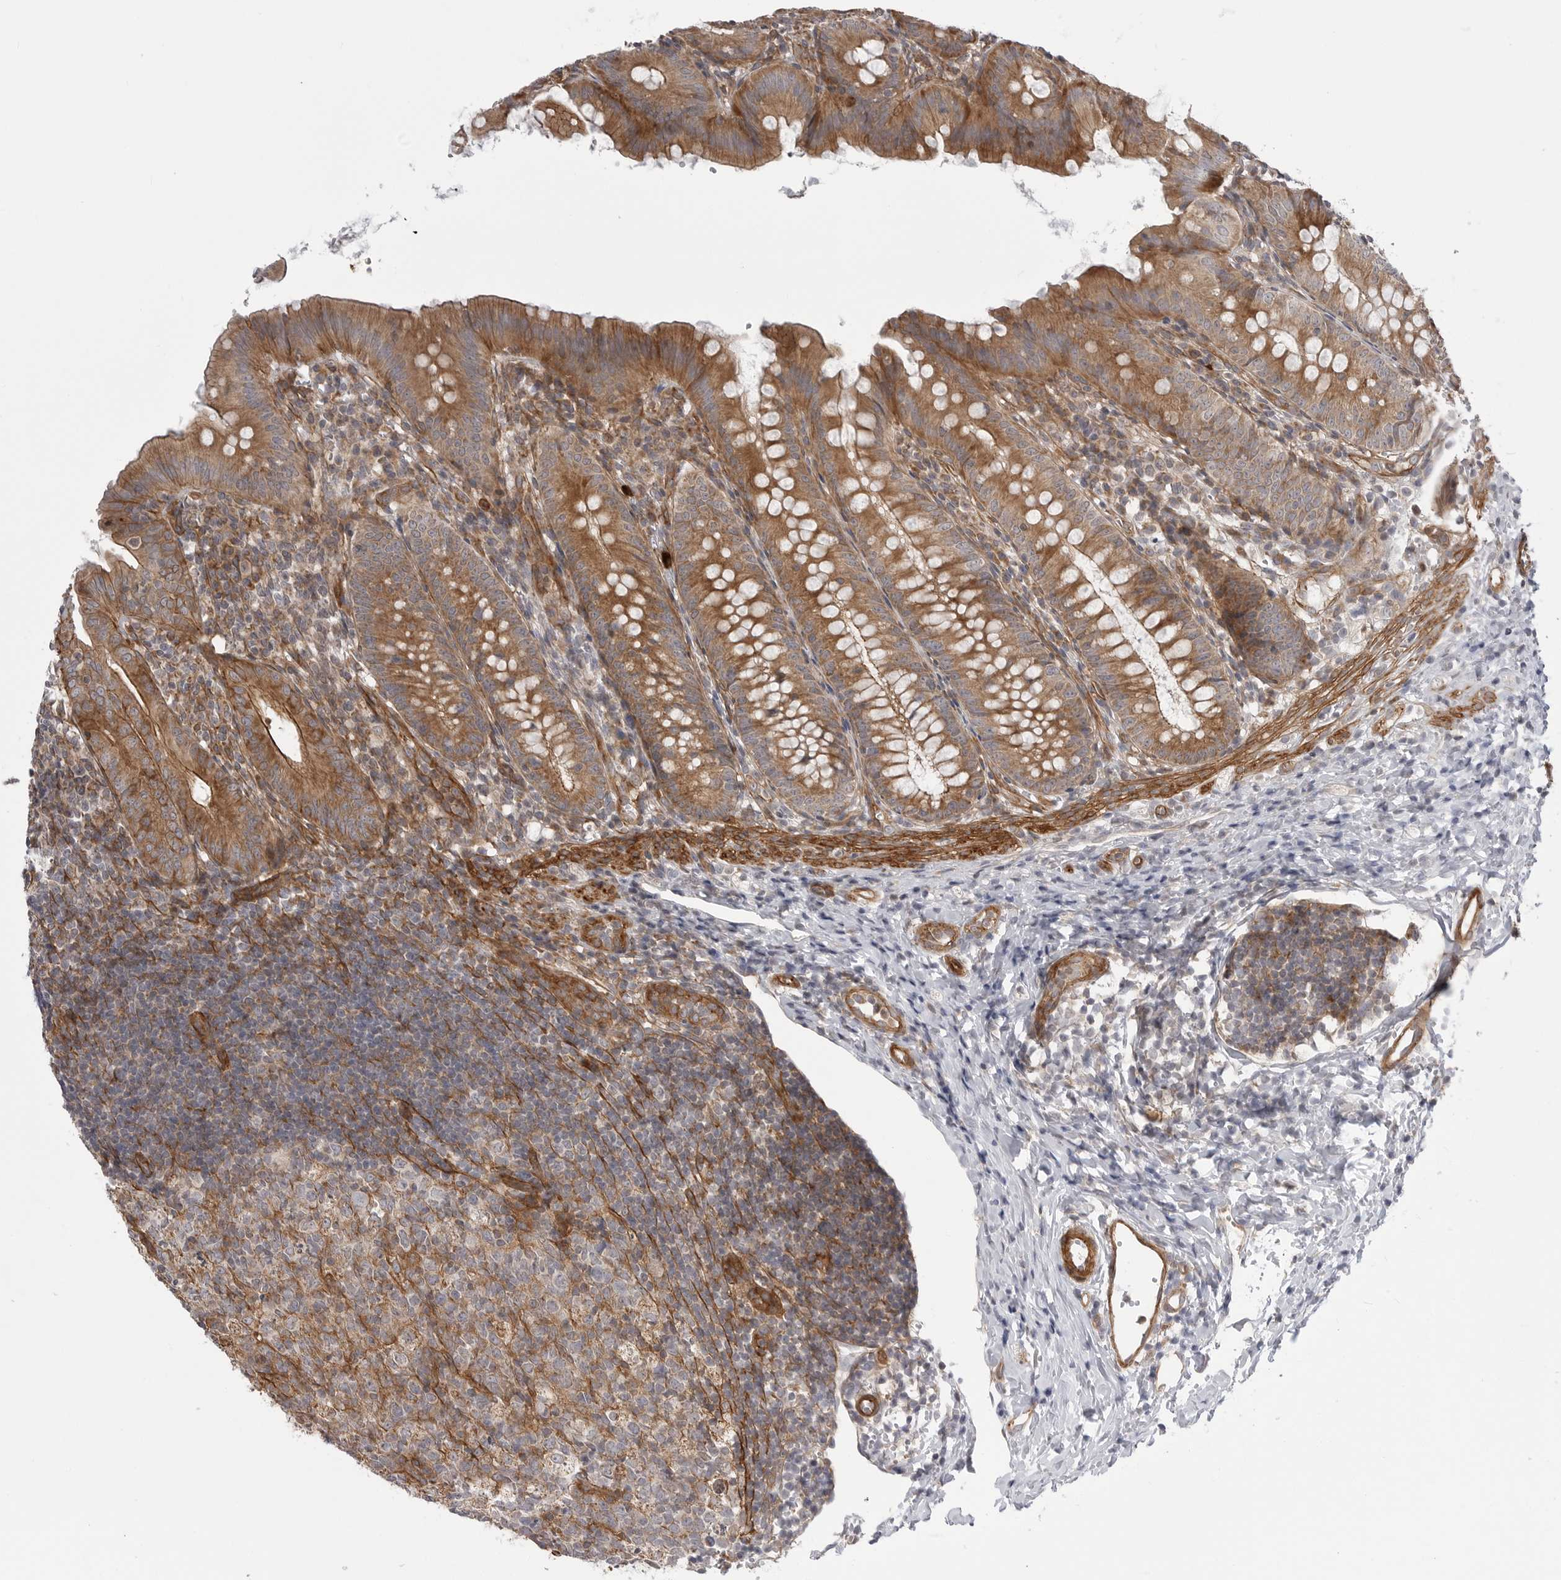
{"staining": {"intensity": "moderate", "quantity": ">75%", "location": "cytoplasmic/membranous"}, "tissue": "appendix", "cell_type": "Glandular cells", "image_type": "normal", "snomed": [{"axis": "morphology", "description": "Normal tissue, NOS"}, {"axis": "topography", "description": "Appendix"}], "caption": "An immunohistochemistry photomicrograph of unremarkable tissue is shown. Protein staining in brown highlights moderate cytoplasmic/membranous positivity in appendix within glandular cells.", "gene": "SCP2", "patient": {"sex": "male", "age": 1}}